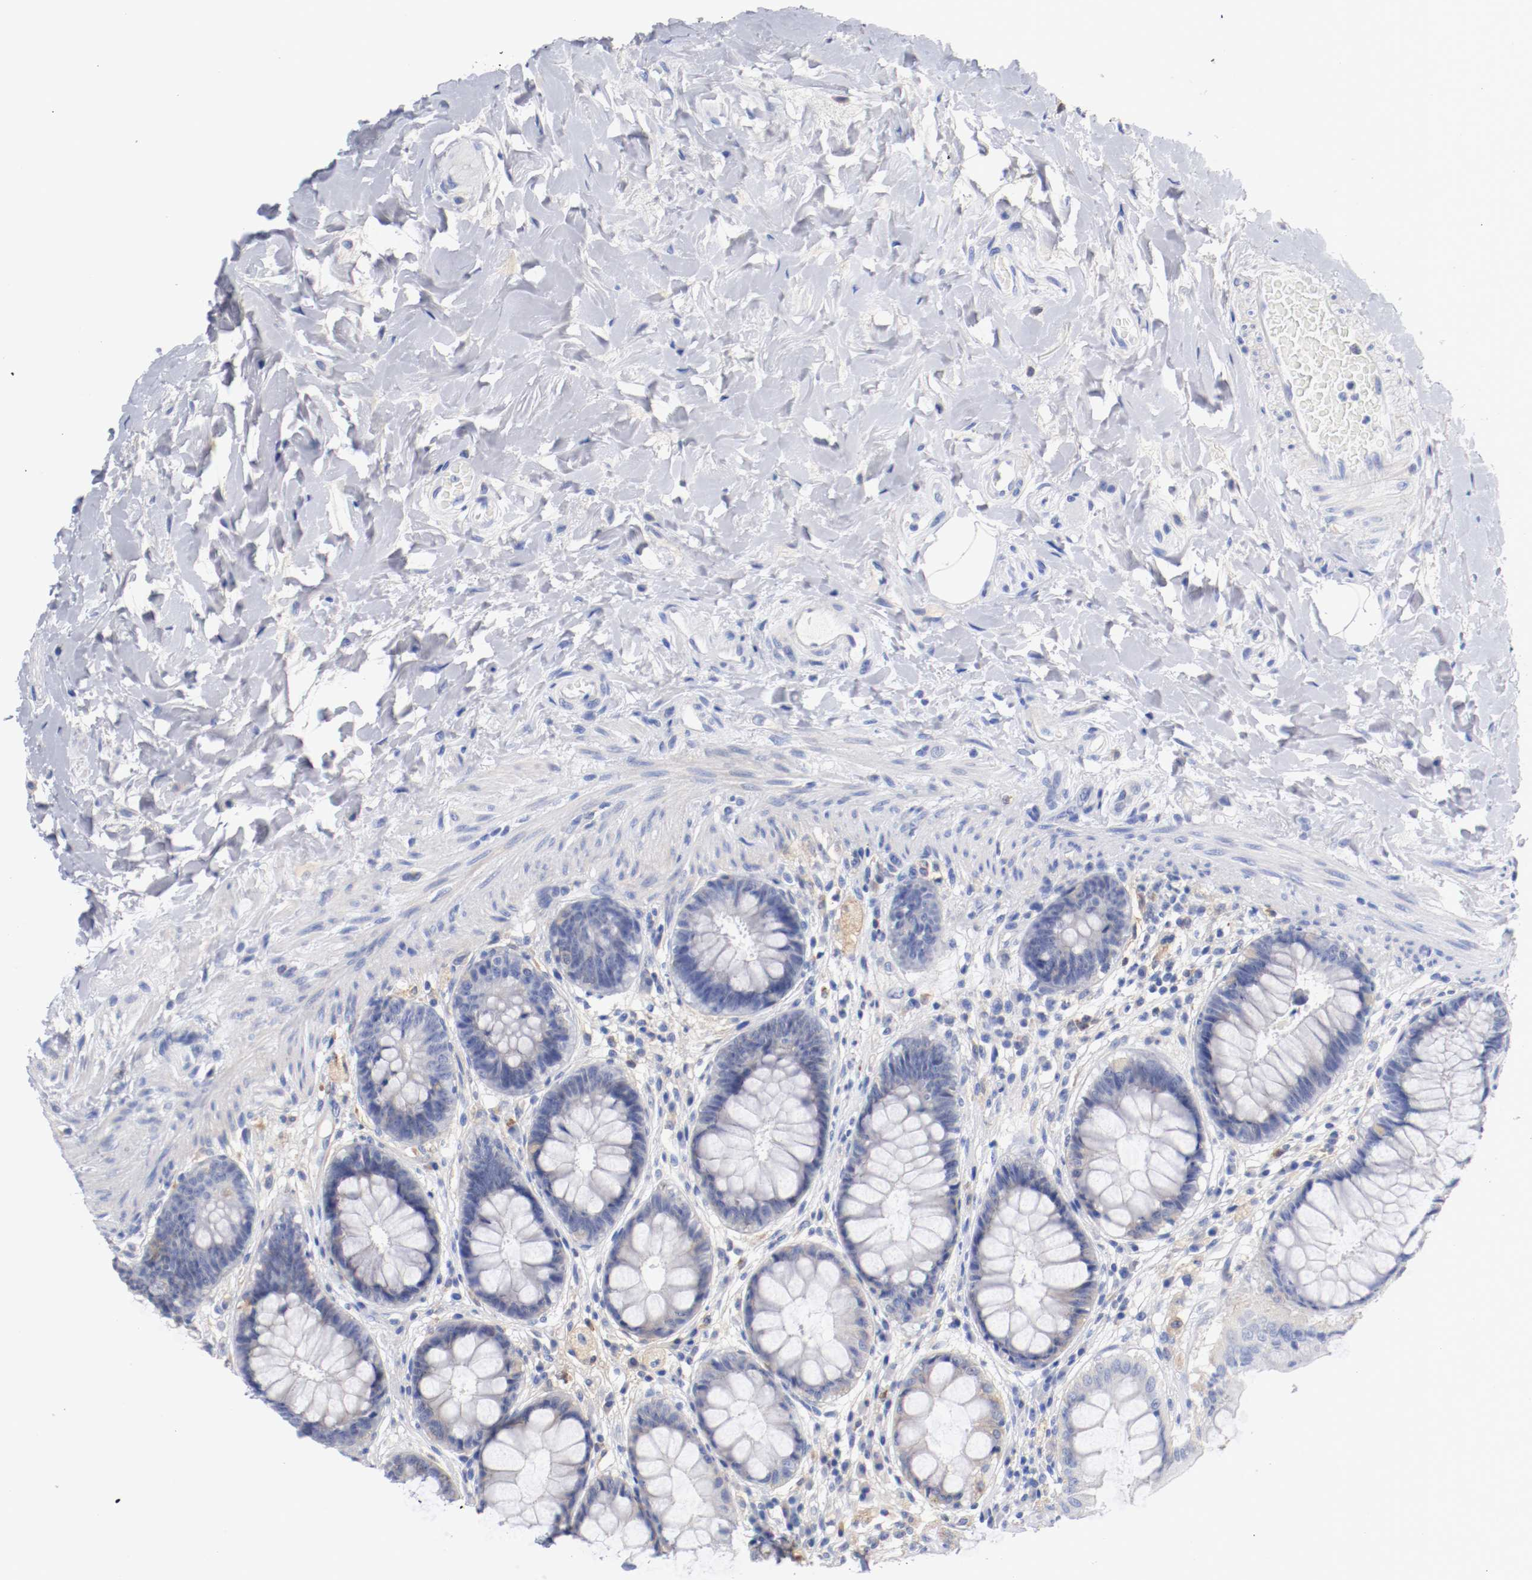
{"staining": {"intensity": "weak", "quantity": "25%-75%", "location": "cytoplasmic/membranous"}, "tissue": "rectum", "cell_type": "Glandular cells", "image_type": "normal", "snomed": [{"axis": "morphology", "description": "Normal tissue, NOS"}, {"axis": "topography", "description": "Rectum"}], "caption": "Weak cytoplasmic/membranous positivity is seen in approximately 25%-75% of glandular cells in unremarkable rectum. Using DAB (3,3'-diaminobenzidine) (brown) and hematoxylin (blue) stains, captured at high magnification using brightfield microscopy.", "gene": "FGFBP1", "patient": {"sex": "female", "age": 46}}